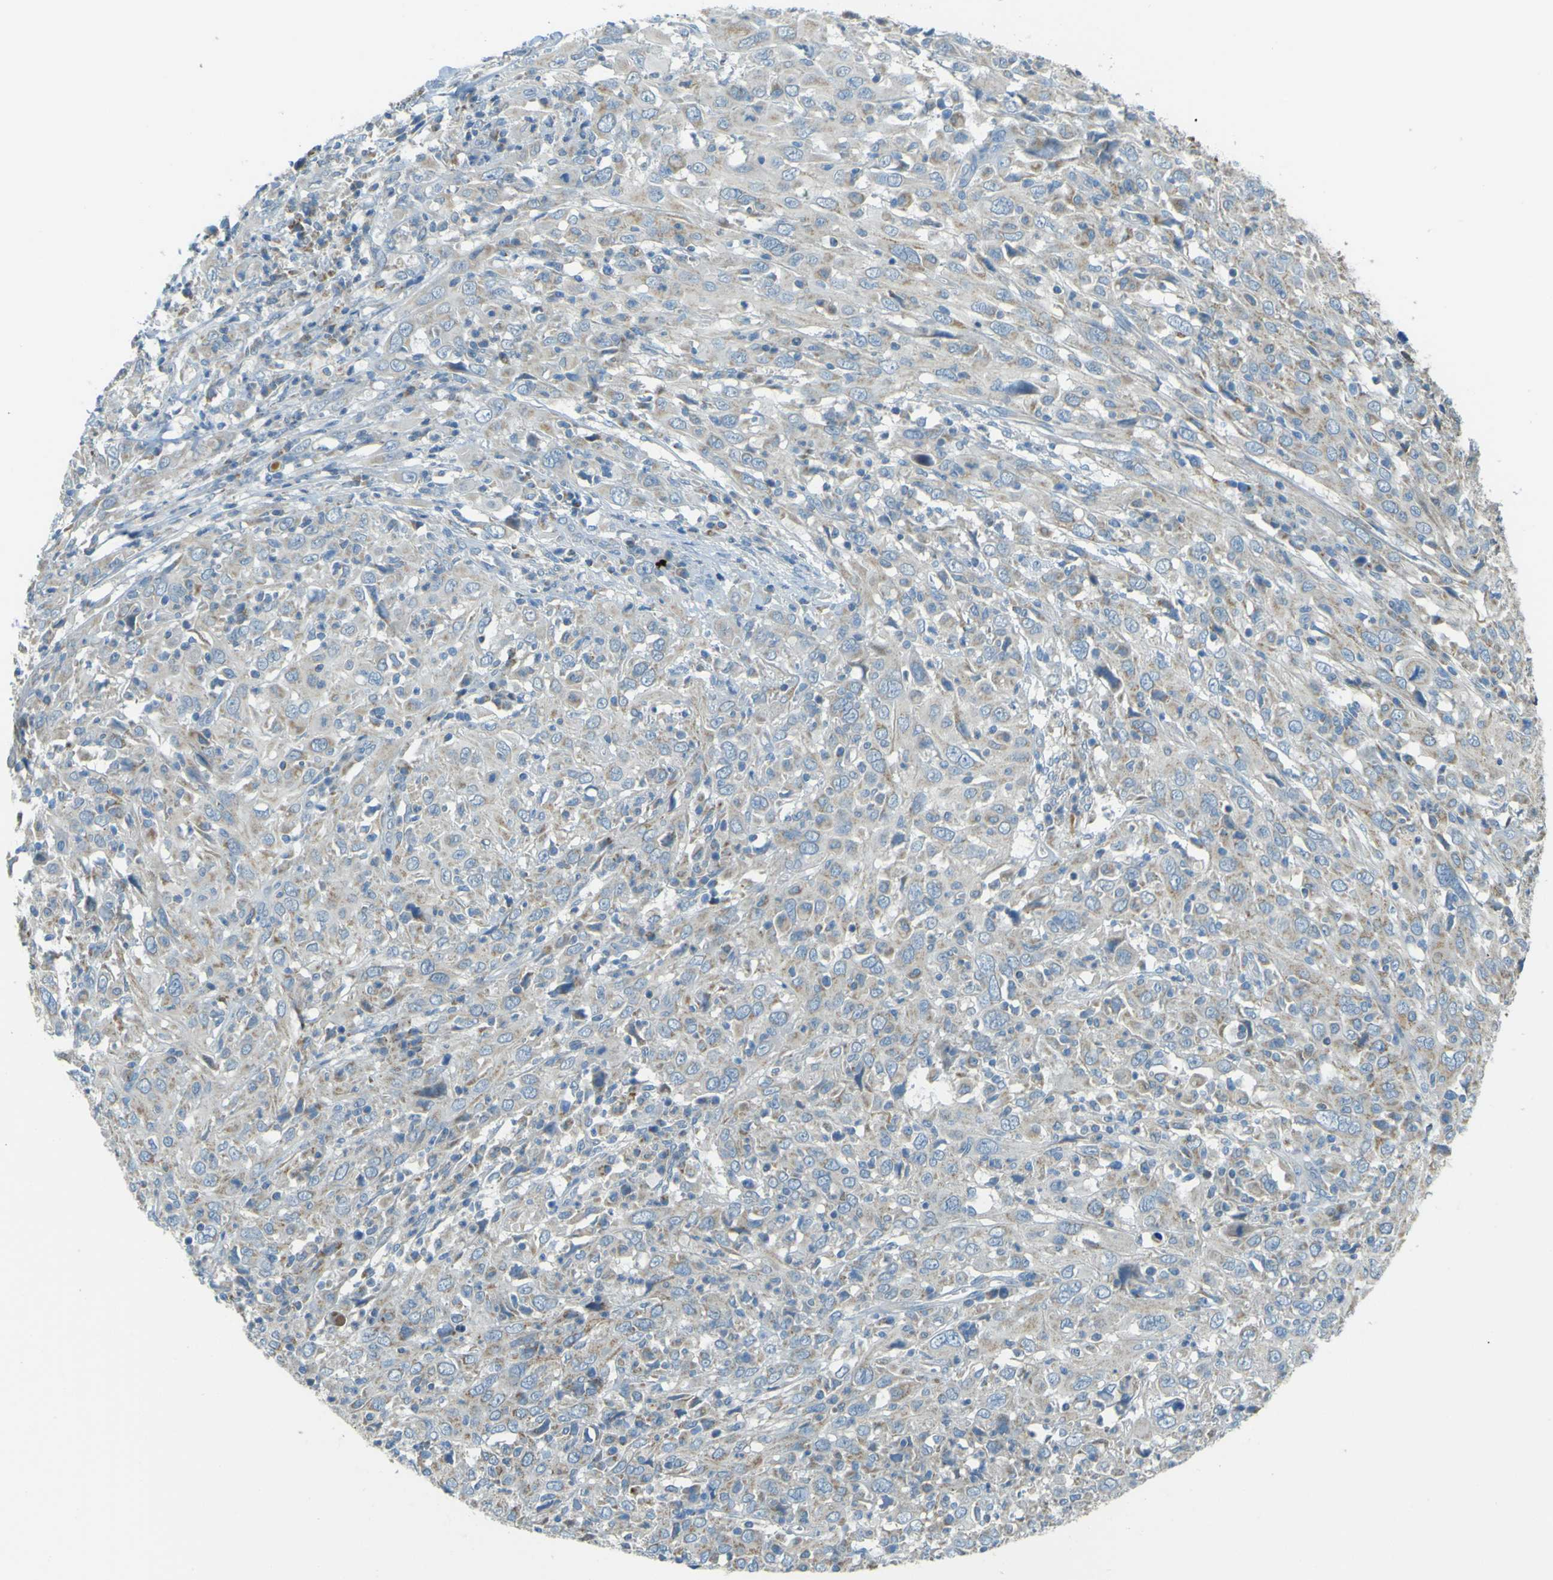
{"staining": {"intensity": "negative", "quantity": "none", "location": "none"}, "tissue": "cervical cancer", "cell_type": "Tumor cells", "image_type": "cancer", "snomed": [{"axis": "morphology", "description": "Squamous cell carcinoma, NOS"}, {"axis": "topography", "description": "Cervix"}], "caption": "IHC photomicrograph of squamous cell carcinoma (cervical) stained for a protein (brown), which displays no positivity in tumor cells.", "gene": "FKTN", "patient": {"sex": "female", "age": 46}}